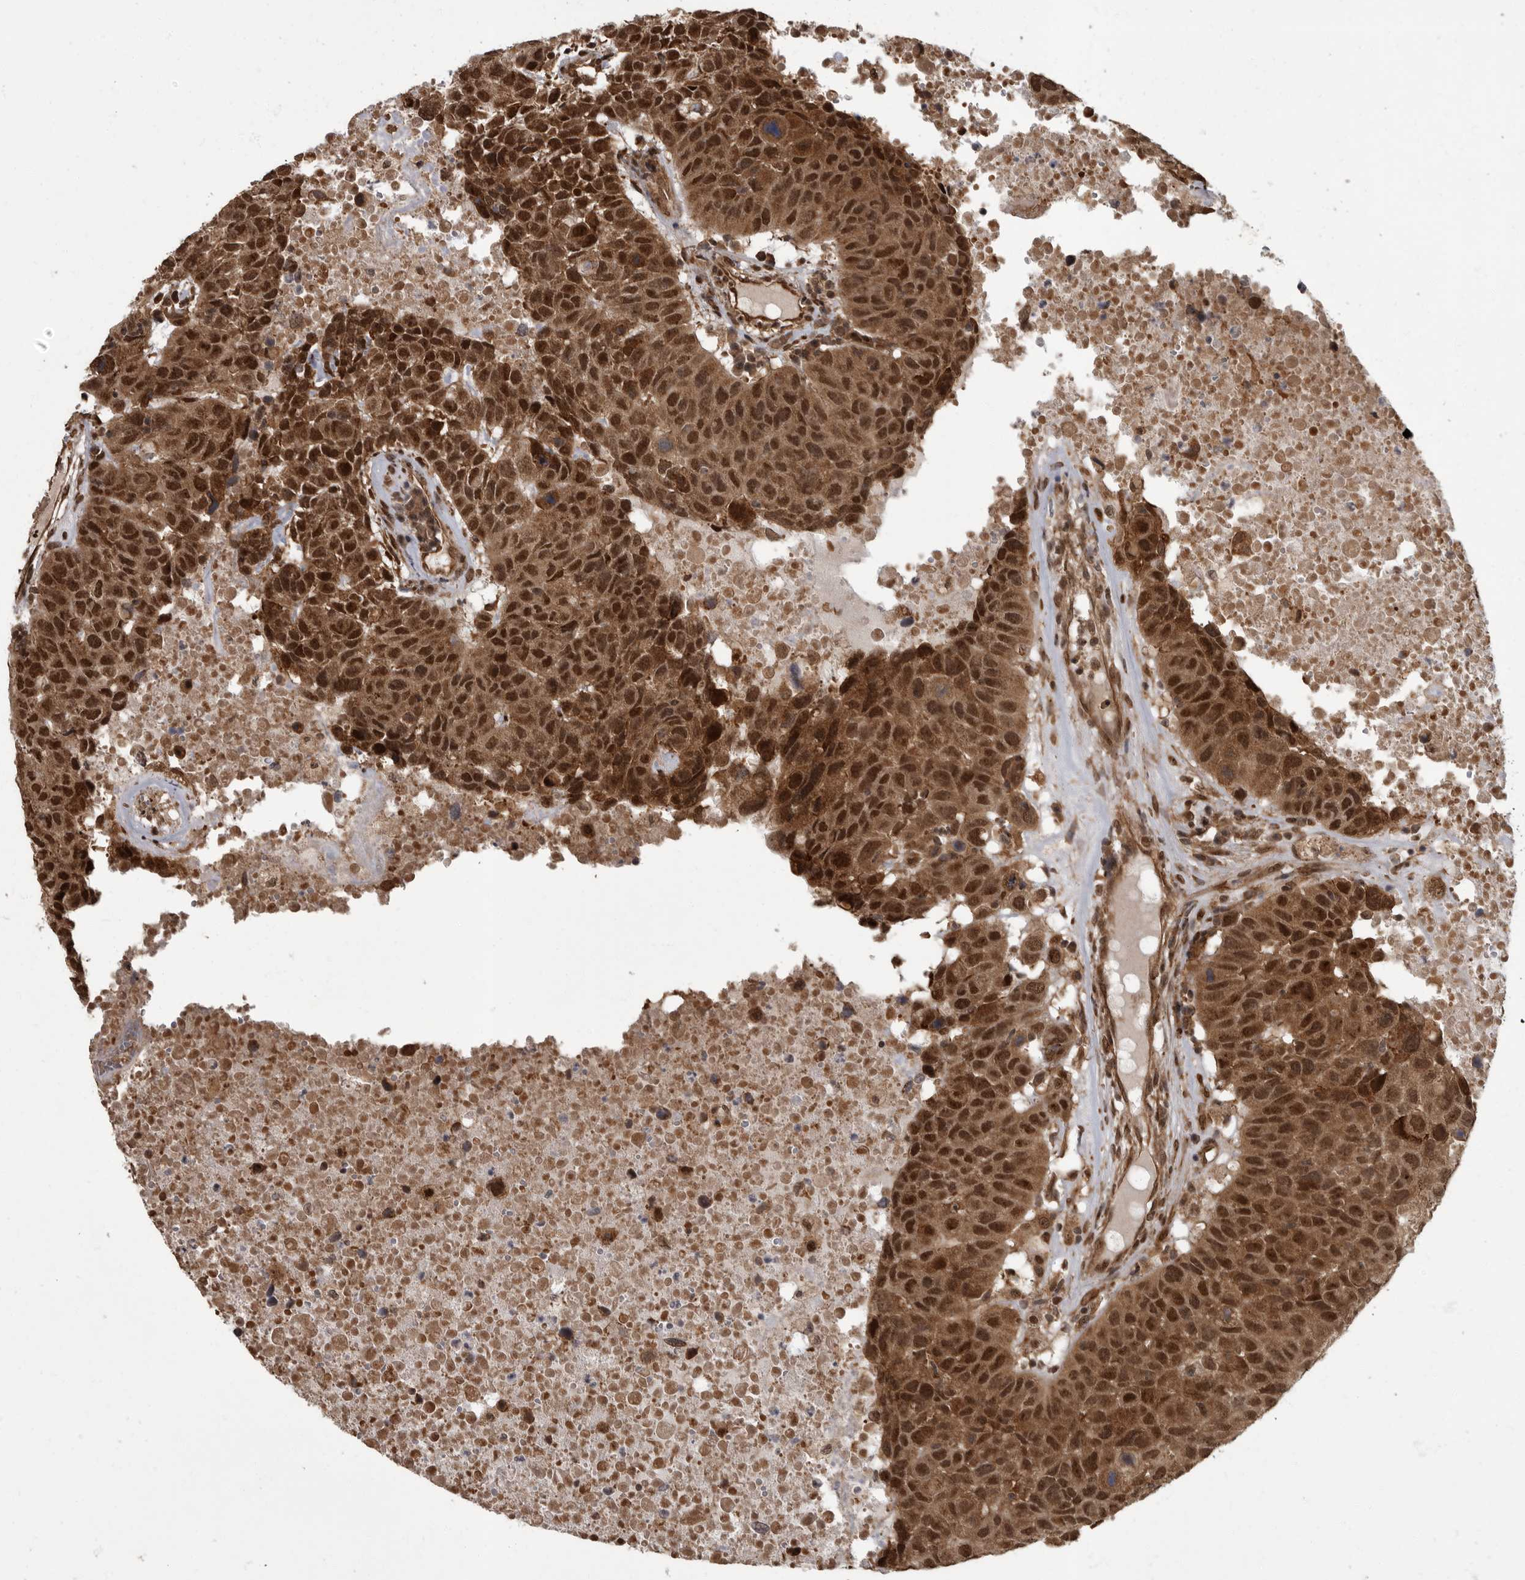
{"staining": {"intensity": "strong", "quantity": ">75%", "location": "cytoplasmic/membranous,nuclear"}, "tissue": "head and neck cancer", "cell_type": "Tumor cells", "image_type": "cancer", "snomed": [{"axis": "morphology", "description": "Squamous cell carcinoma, NOS"}, {"axis": "topography", "description": "Head-Neck"}], "caption": "A histopathology image of human squamous cell carcinoma (head and neck) stained for a protein exhibits strong cytoplasmic/membranous and nuclear brown staining in tumor cells. (DAB (3,3'-diaminobenzidine) IHC with brightfield microscopy, high magnification).", "gene": "VPS50", "patient": {"sex": "male", "age": 66}}